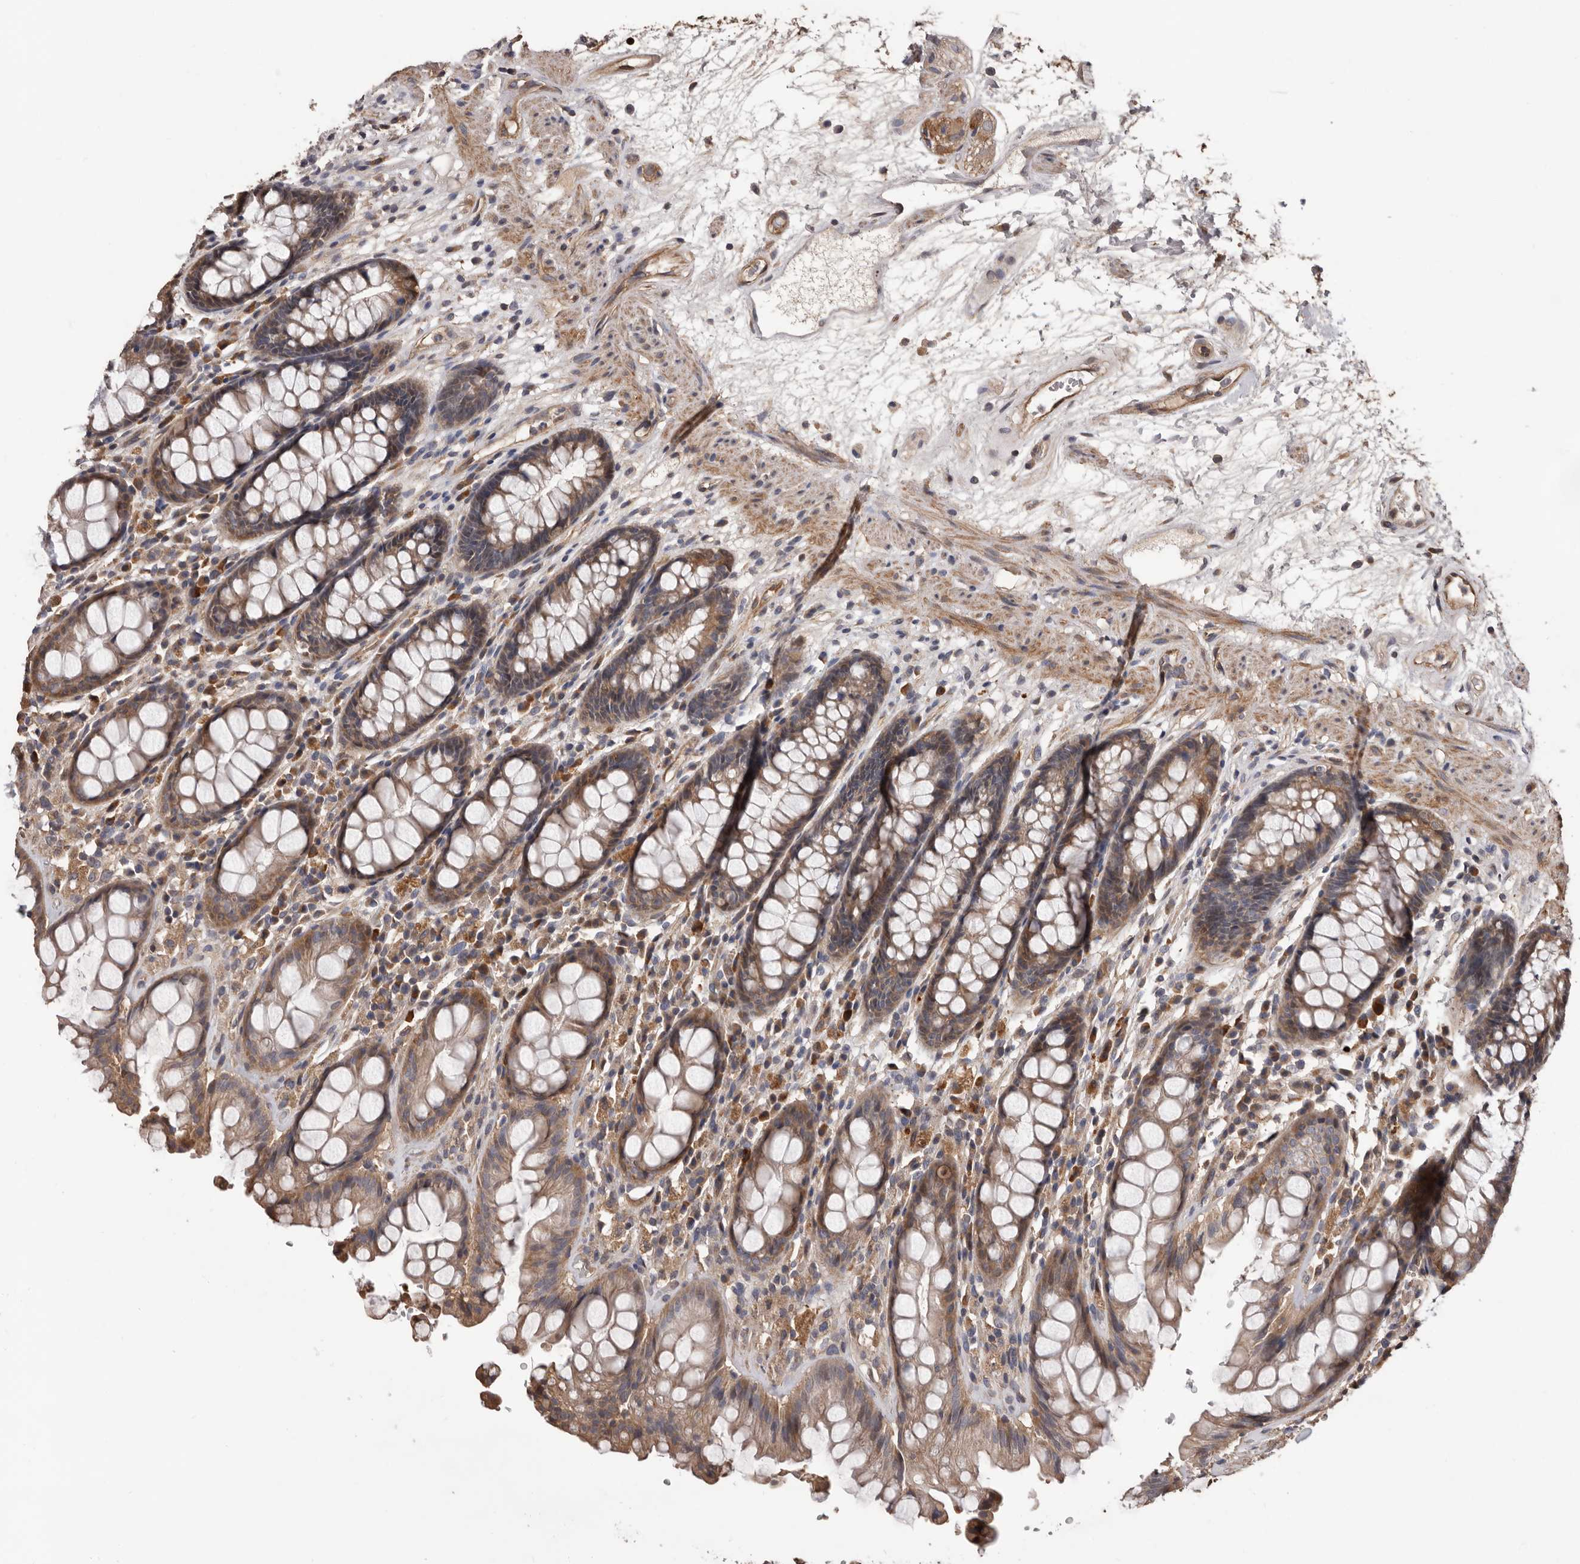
{"staining": {"intensity": "moderate", "quantity": ">75%", "location": "cytoplasmic/membranous"}, "tissue": "rectum", "cell_type": "Glandular cells", "image_type": "normal", "snomed": [{"axis": "morphology", "description": "Normal tissue, NOS"}, {"axis": "topography", "description": "Rectum"}], "caption": "This histopathology image reveals unremarkable rectum stained with immunohistochemistry to label a protein in brown. The cytoplasmic/membranous of glandular cells show moderate positivity for the protein. Nuclei are counter-stained blue.", "gene": "ADAMTS2", "patient": {"sex": "male", "age": 64}}